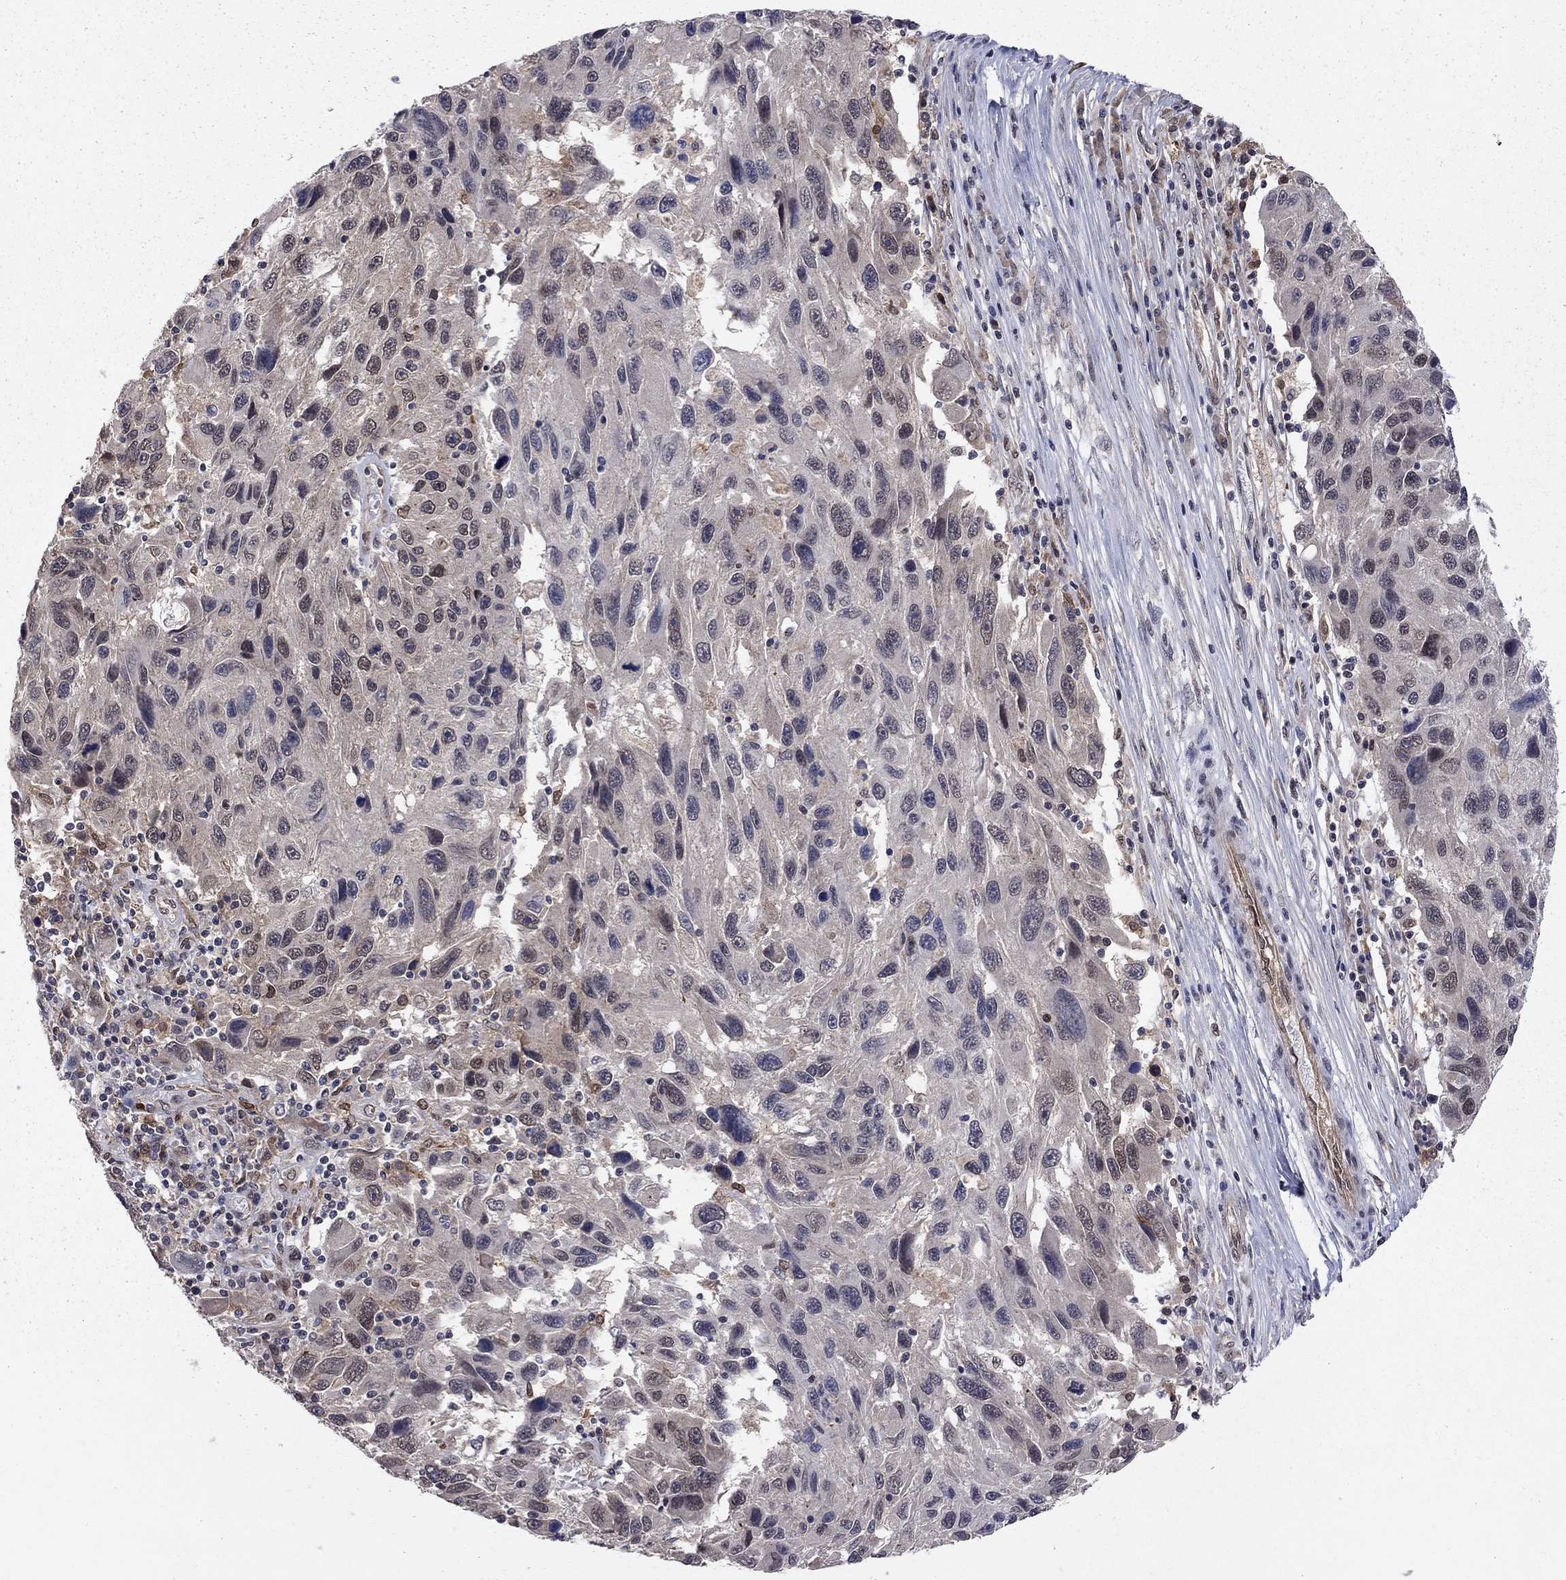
{"staining": {"intensity": "moderate", "quantity": "25%-75%", "location": "nuclear"}, "tissue": "melanoma", "cell_type": "Tumor cells", "image_type": "cancer", "snomed": [{"axis": "morphology", "description": "Malignant melanoma, NOS"}, {"axis": "topography", "description": "Skin"}], "caption": "About 25%-75% of tumor cells in melanoma reveal moderate nuclear protein positivity as visualized by brown immunohistochemical staining.", "gene": "SAP30L", "patient": {"sex": "male", "age": 53}}